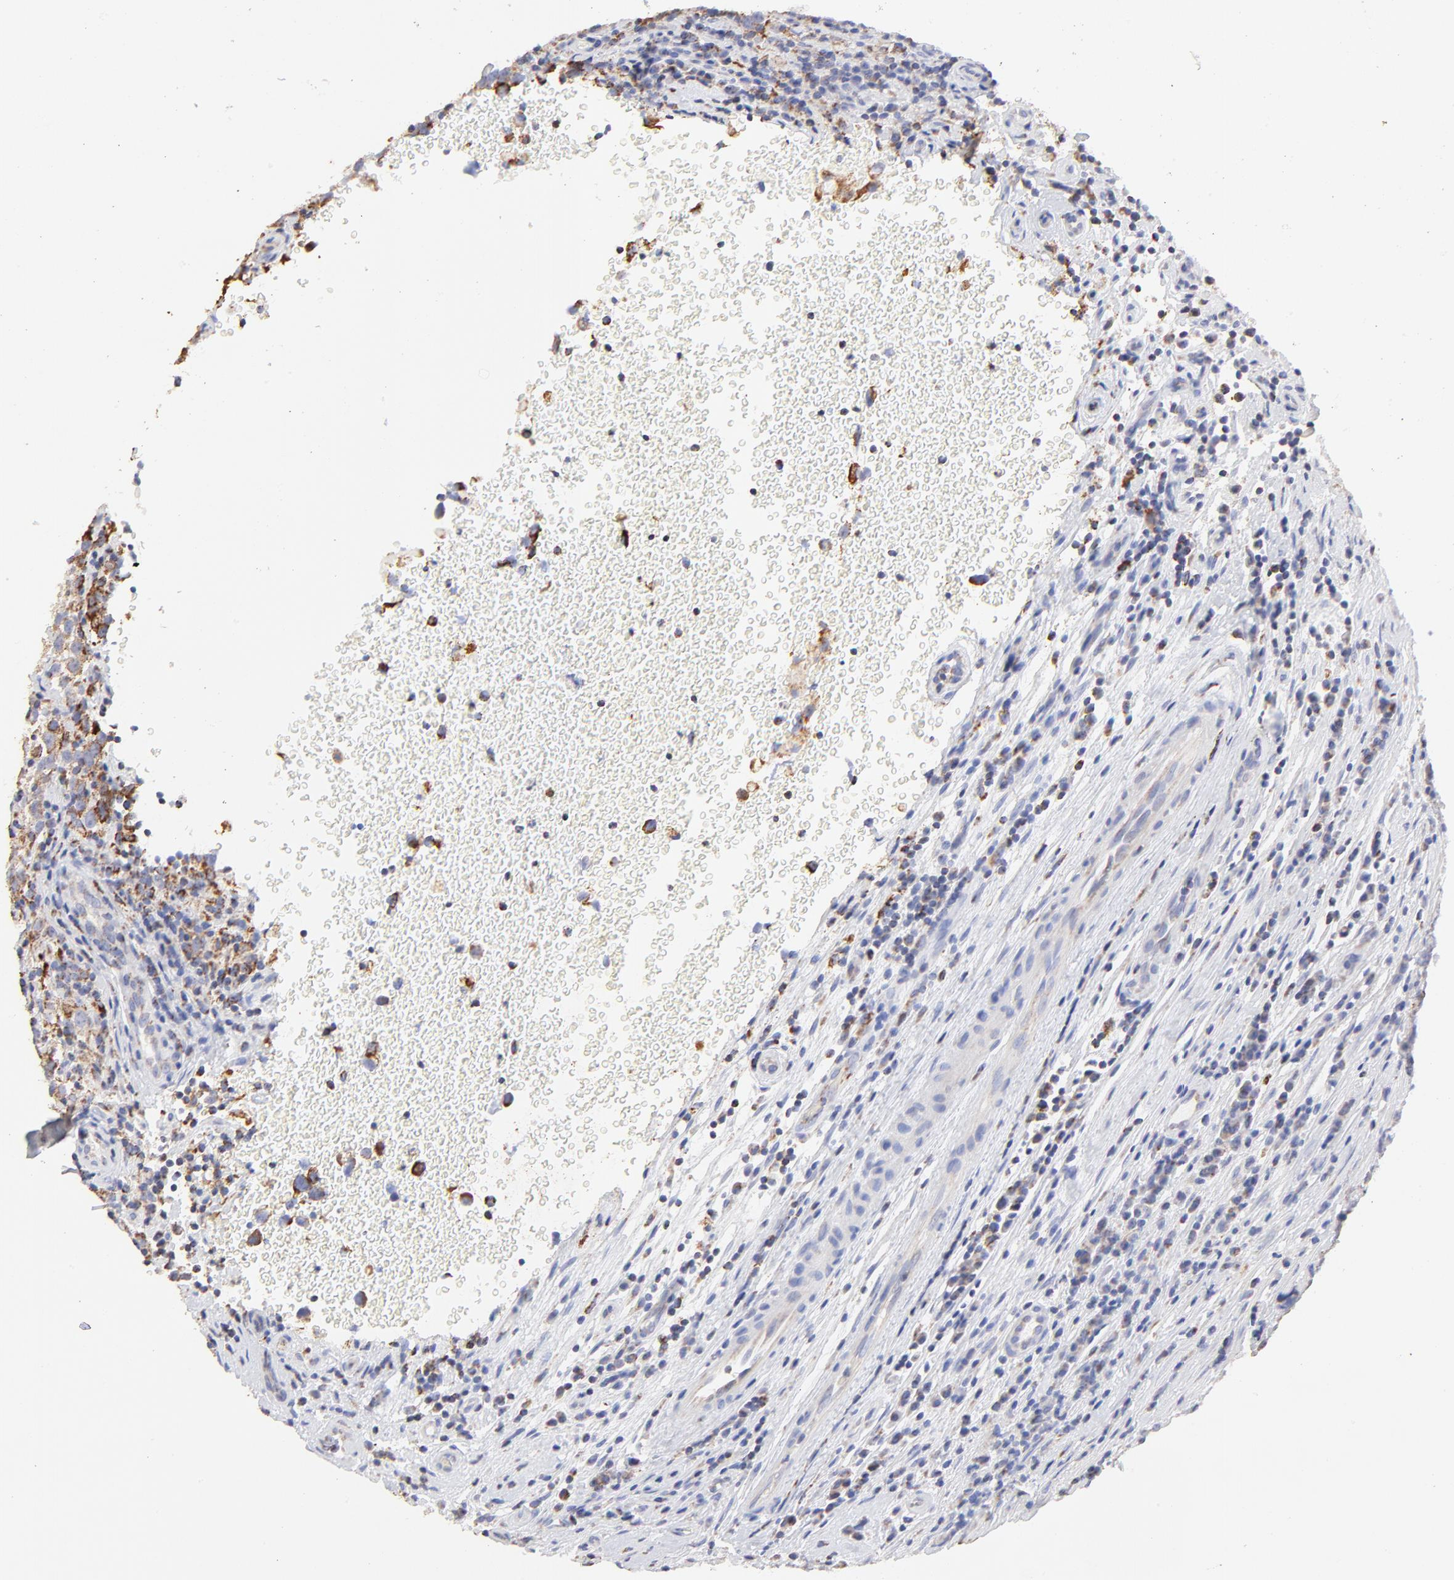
{"staining": {"intensity": "moderate", "quantity": ">75%", "location": "cytoplasmic/membranous"}, "tissue": "testis cancer", "cell_type": "Tumor cells", "image_type": "cancer", "snomed": [{"axis": "morphology", "description": "Seminoma, NOS"}, {"axis": "topography", "description": "Testis"}], "caption": "Human testis seminoma stained with a protein marker shows moderate staining in tumor cells.", "gene": "COX4I1", "patient": {"sex": "male", "age": 32}}